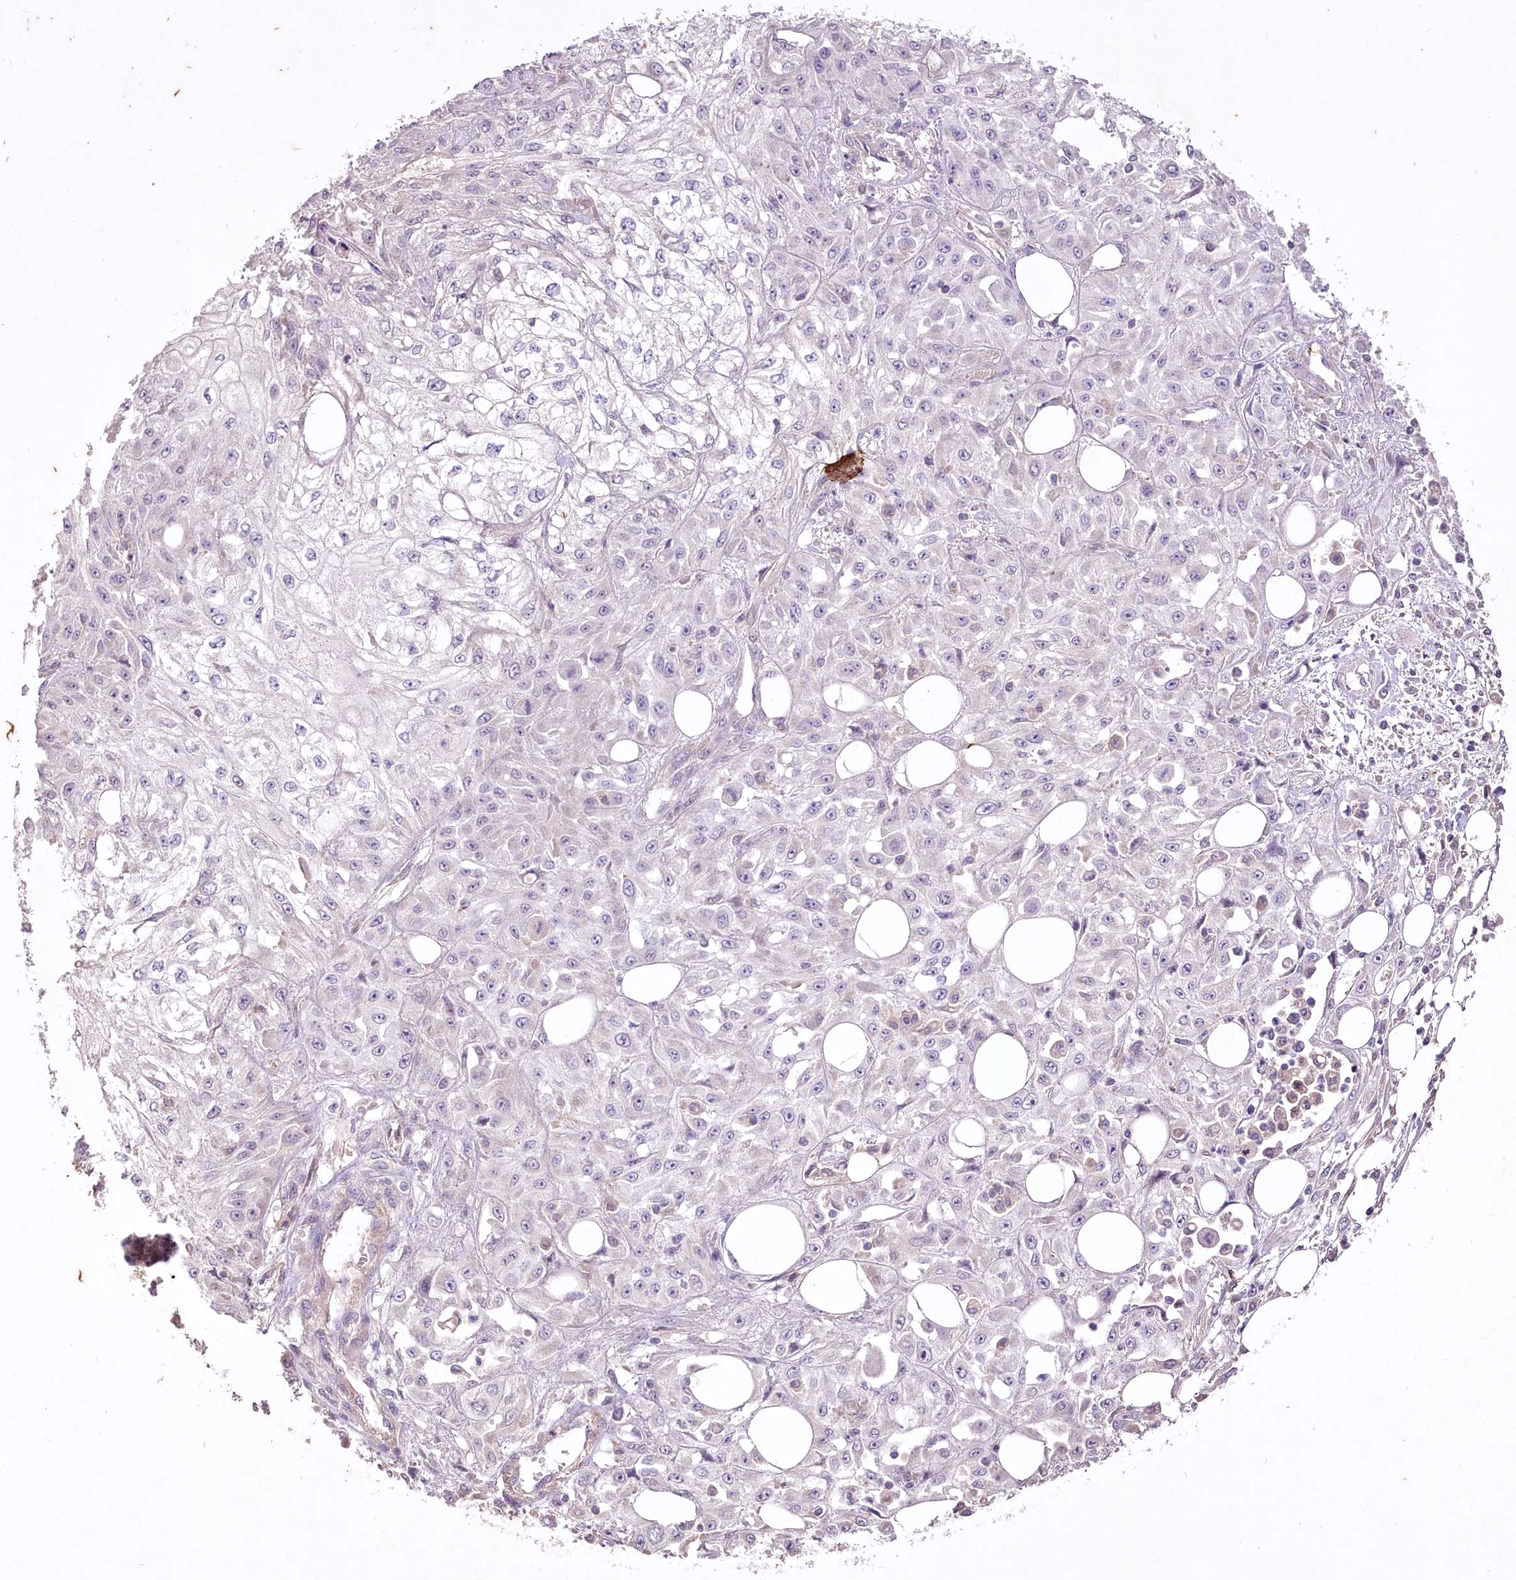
{"staining": {"intensity": "negative", "quantity": "none", "location": "none"}, "tissue": "skin cancer", "cell_type": "Tumor cells", "image_type": "cancer", "snomed": [{"axis": "morphology", "description": "Squamous cell carcinoma, NOS"}, {"axis": "morphology", "description": "Squamous cell carcinoma, metastatic, NOS"}, {"axis": "topography", "description": "Skin"}, {"axis": "topography", "description": "Lymph node"}], "caption": "High magnification brightfield microscopy of skin cancer stained with DAB (brown) and counterstained with hematoxylin (blue): tumor cells show no significant expression.", "gene": "ENPP1", "patient": {"sex": "male", "age": 75}}